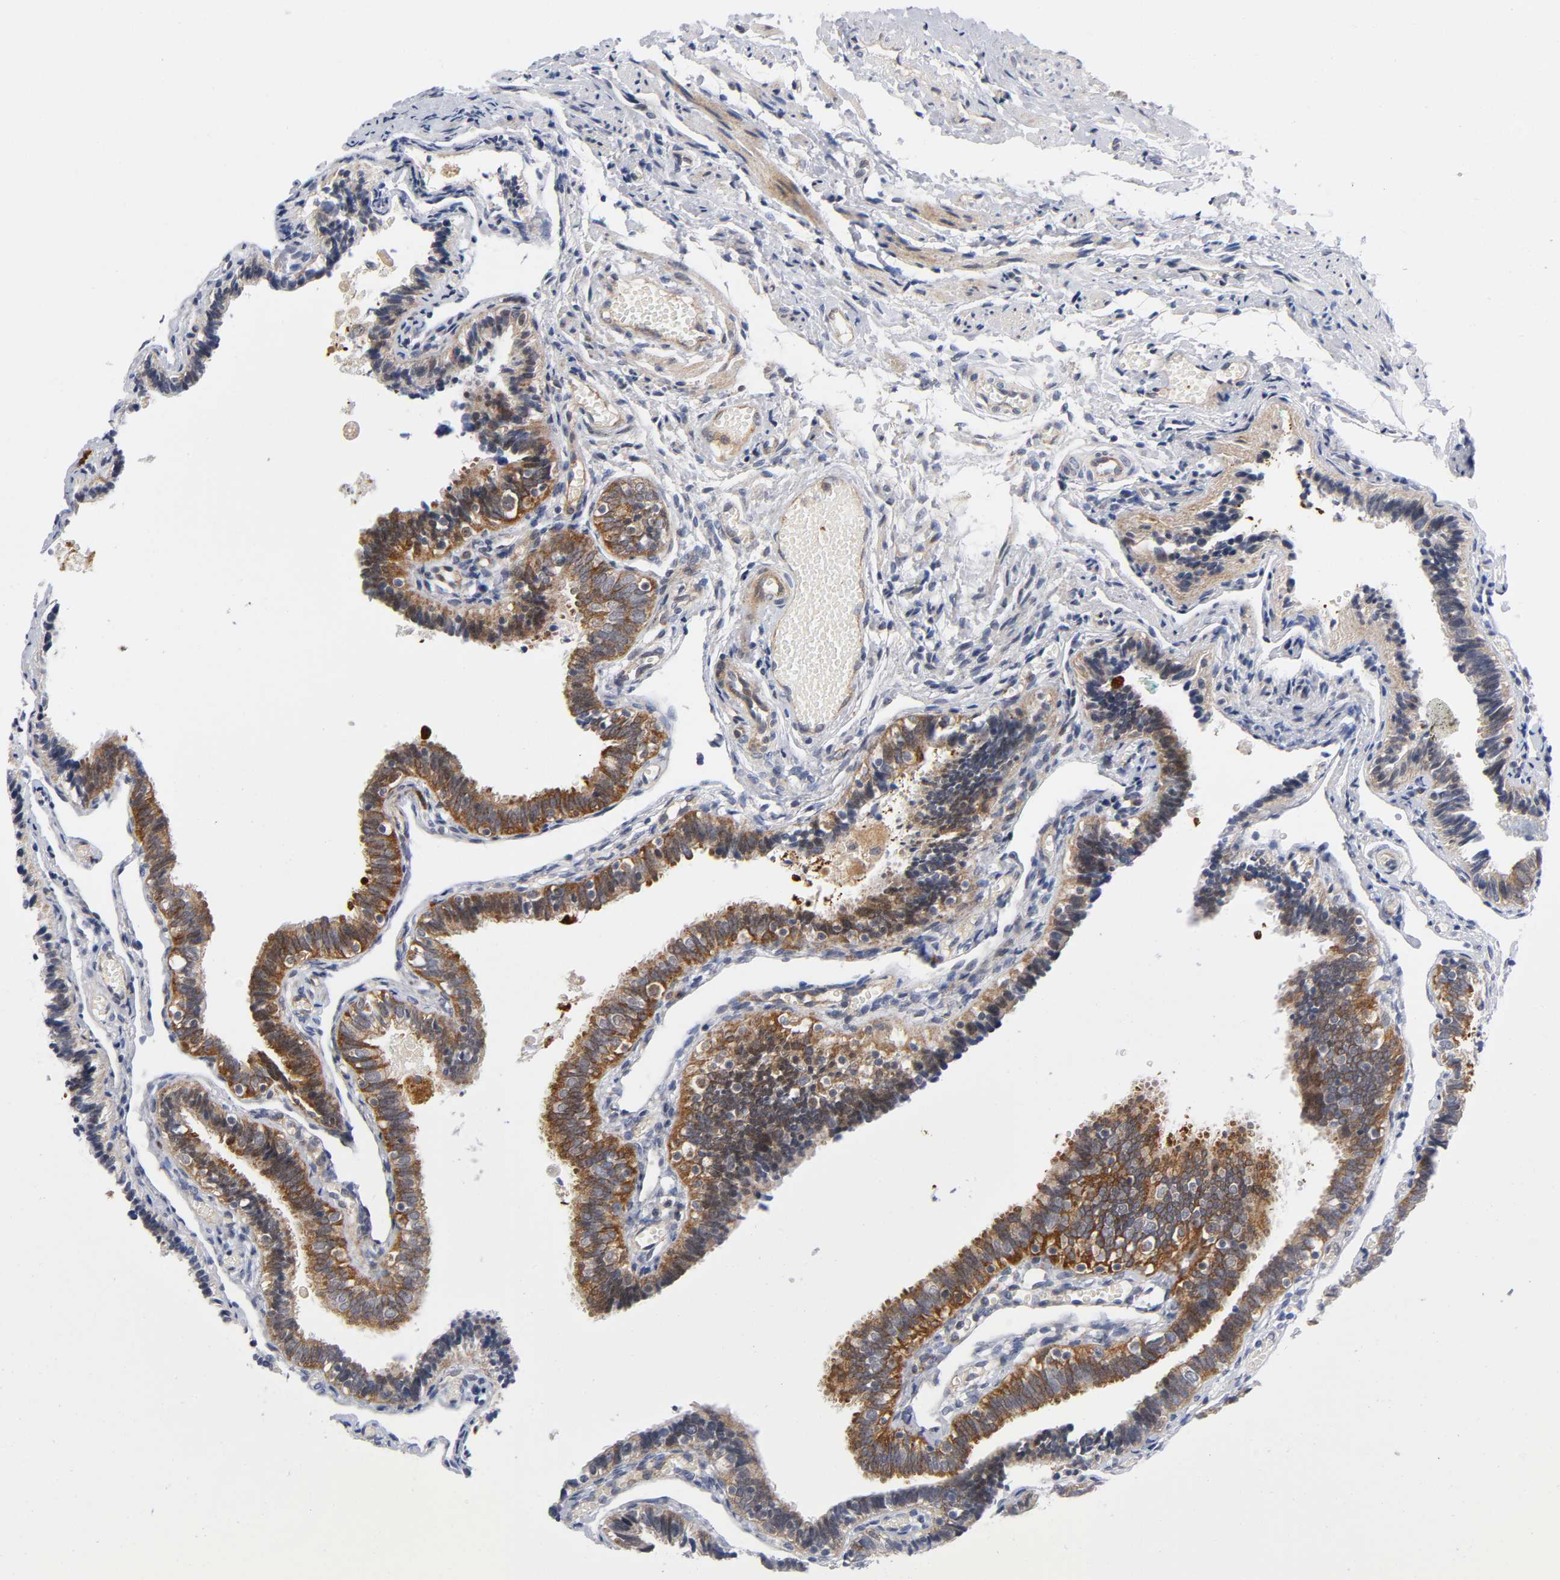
{"staining": {"intensity": "strong", "quantity": ">75%", "location": "cytoplasmic/membranous"}, "tissue": "fallopian tube", "cell_type": "Glandular cells", "image_type": "normal", "snomed": [{"axis": "morphology", "description": "Normal tissue, NOS"}, {"axis": "topography", "description": "Fallopian tube"}], "caption": "Strong cytoplasmic/membranous expression for a protein is present in about >75% of glandular cells of unremarkable fallopian tube using IHC.", "gene": "EIF5", "patient": {"sex": "female", "age": 46}}